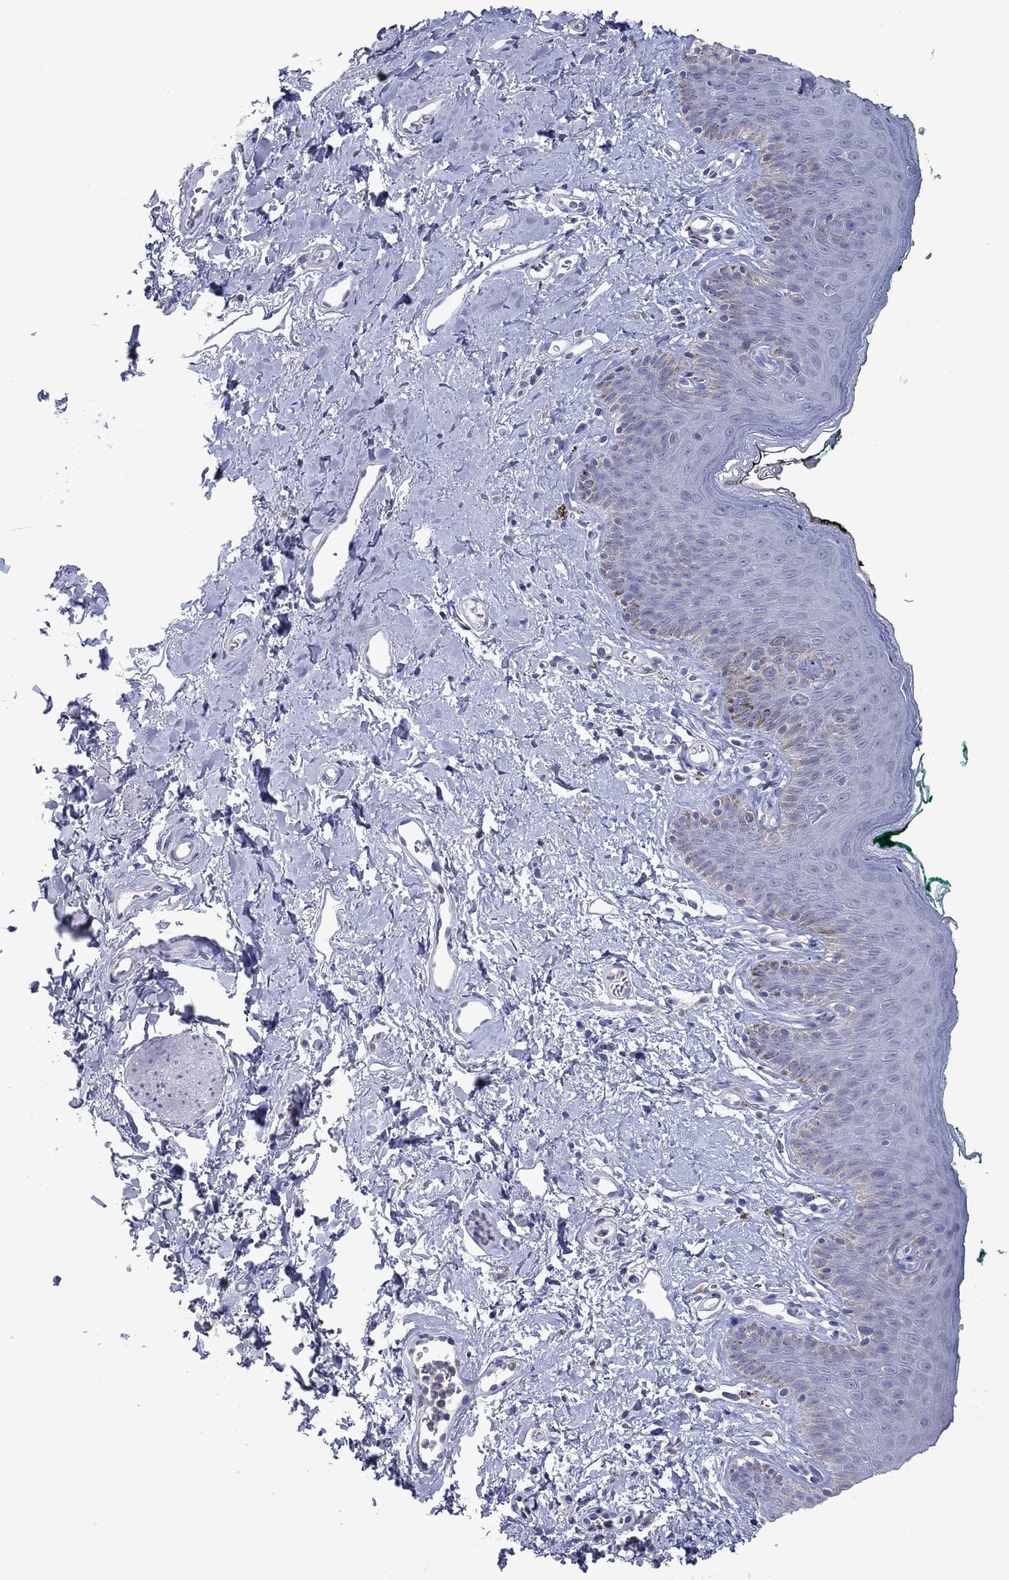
{"staining": {"intensity": "negative", "quantity": "none", "location": "none"}, "tissue": "skin", "cell_type": "Epidermal cells", "image_type": "normal", "snomed": [{"axis": "morphology", "description": "Normal tissue, NOS"}, {"axis": "topography", "description": "Vulva"}], "caption": "High magnification brightfield microscopy of benign skin stained with DAB (3,3'-diaminobenzidine) (brown) and counterstained with hematoxylin (blue): epidermal cells show no significant staining.", "gene": "FER1L6", "patient": {"sex": "female", "age": 66}}